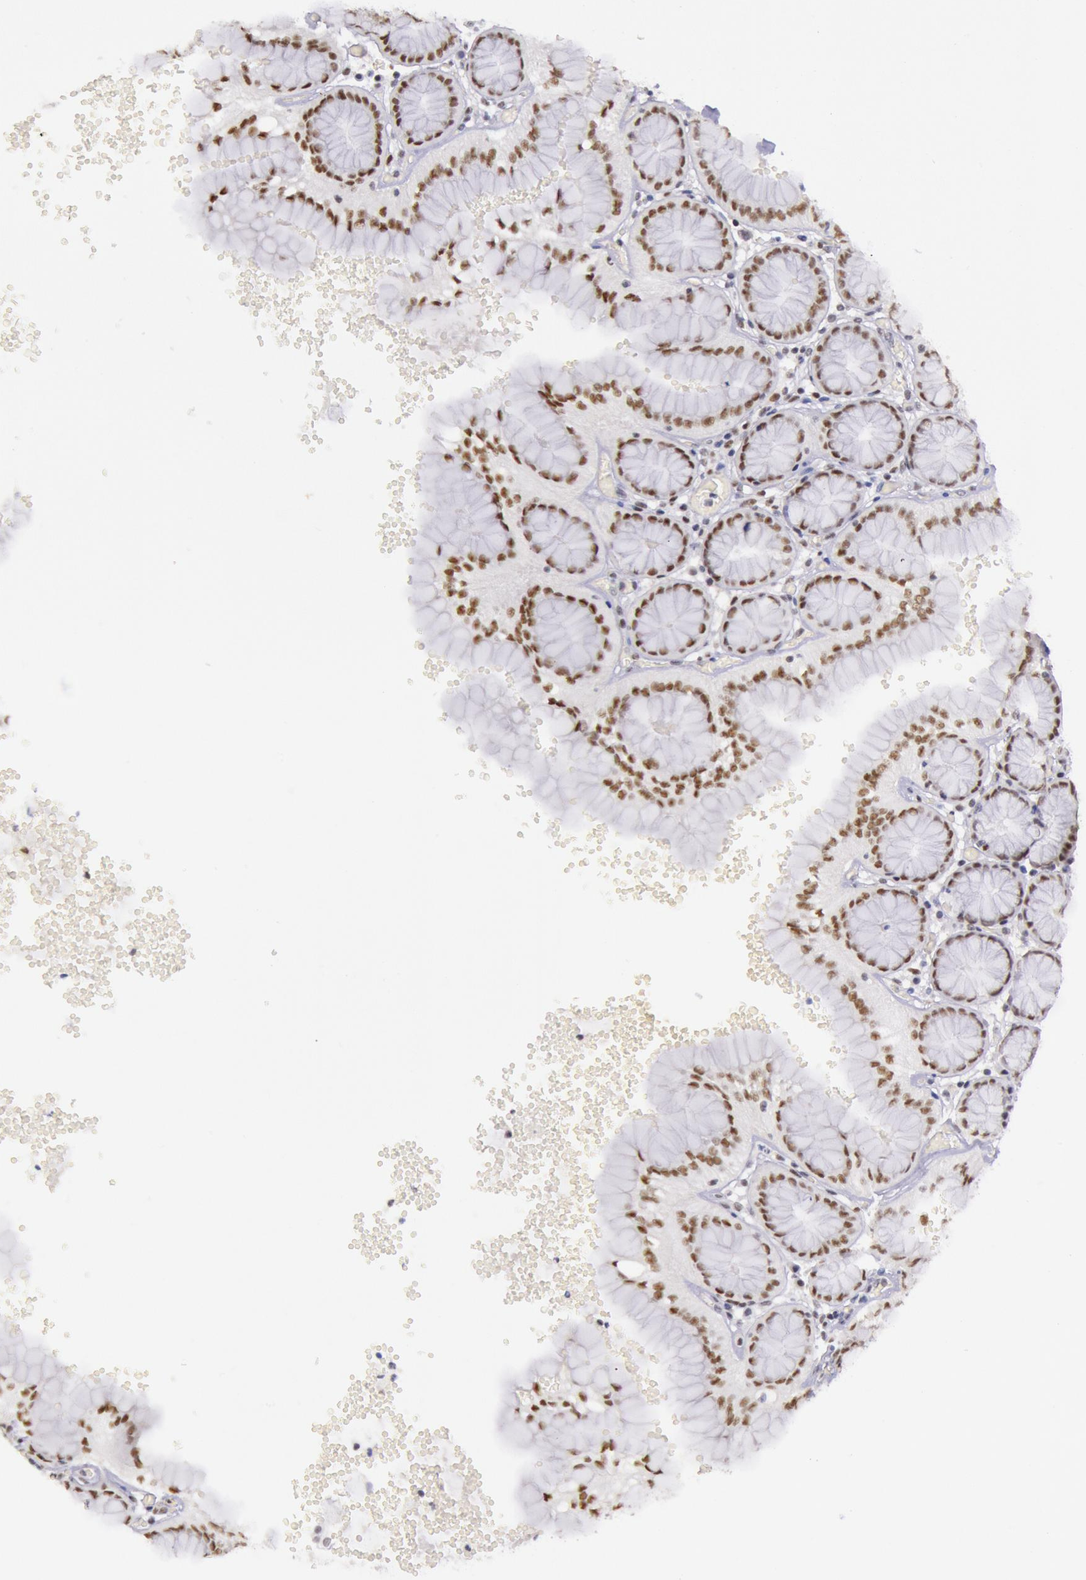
{"staining": {"intensity": "moderate", "quantity": "25%-75%", "location": "nuclear"}, "tissue": "stomach", "cell_type": "Glandular cells", "image_type": "normal", "snomed": [{"axis": "morphology", "description": "Normal tissue, NOS"}, {"axis": "topography", "description": "Stomach, upper"}, {"axis": "topography", "description": "Stomach"}], "caption": "Human stomach stained for a protein (brown) demonstrates moderate nuclear positive staining in approximately 25%-75% of glandular cells.", "gene": "TASL", "patient": {"sex": "male", "age": 76}}